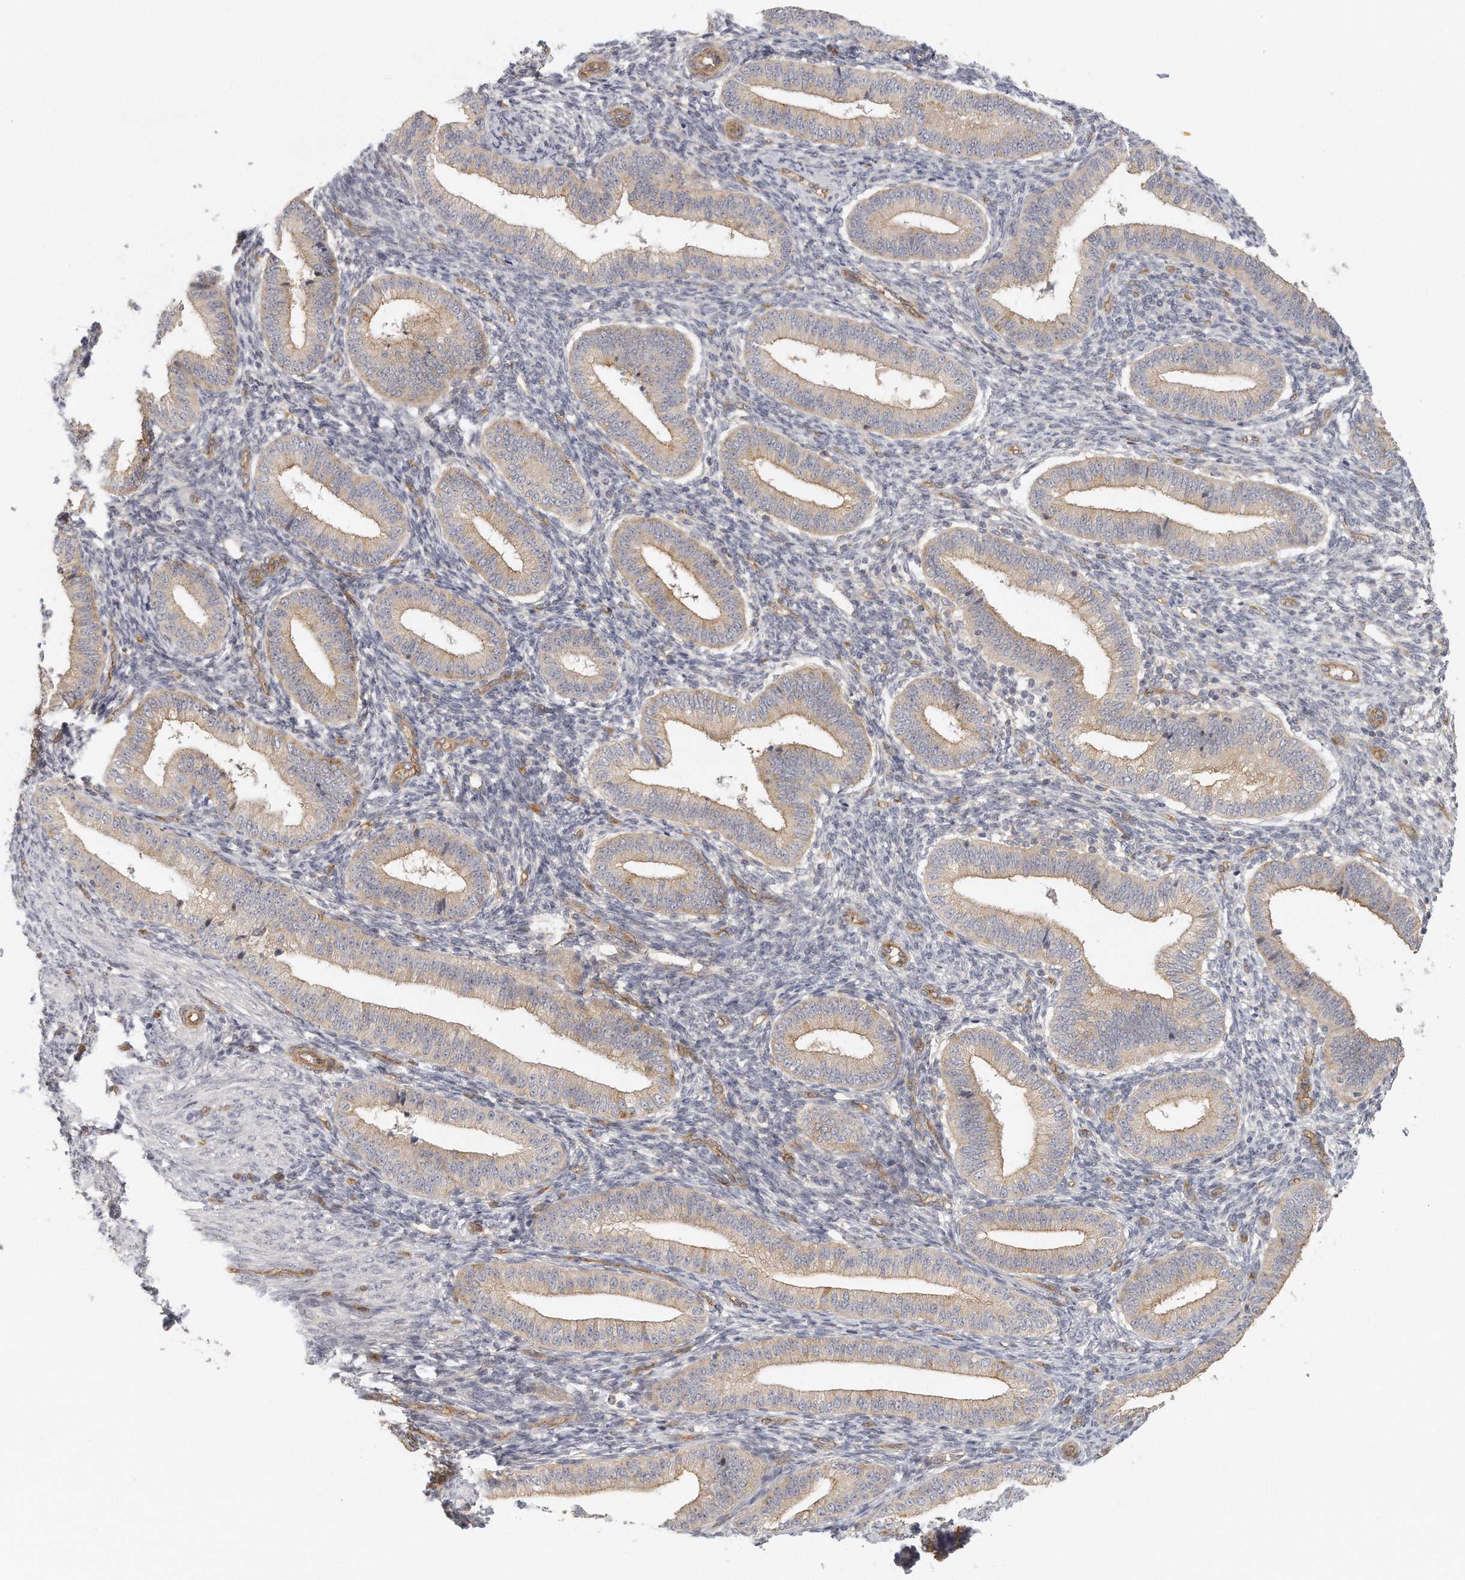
{"staining": {"intensity": "negative", "quantity": "none", "location": "none"}, "tissue": "endometrium", "cell_type": "Cells in endometrial stroma", "image_type": "normal", "snomed": [{"axis": "morphology", "description": "Normal tissue, NOS"}, {"axis": "topography", "description": "Endometrium"}], "caption": "IHC micrograph of normal human endometrium stained for a protein (brown), which reveals no expression in cells in endometrial stroma. (DAB immunohistochemistry, high magnification).", "gene": "MTERF4", "patient": {"sex": "female", "age": 39}}